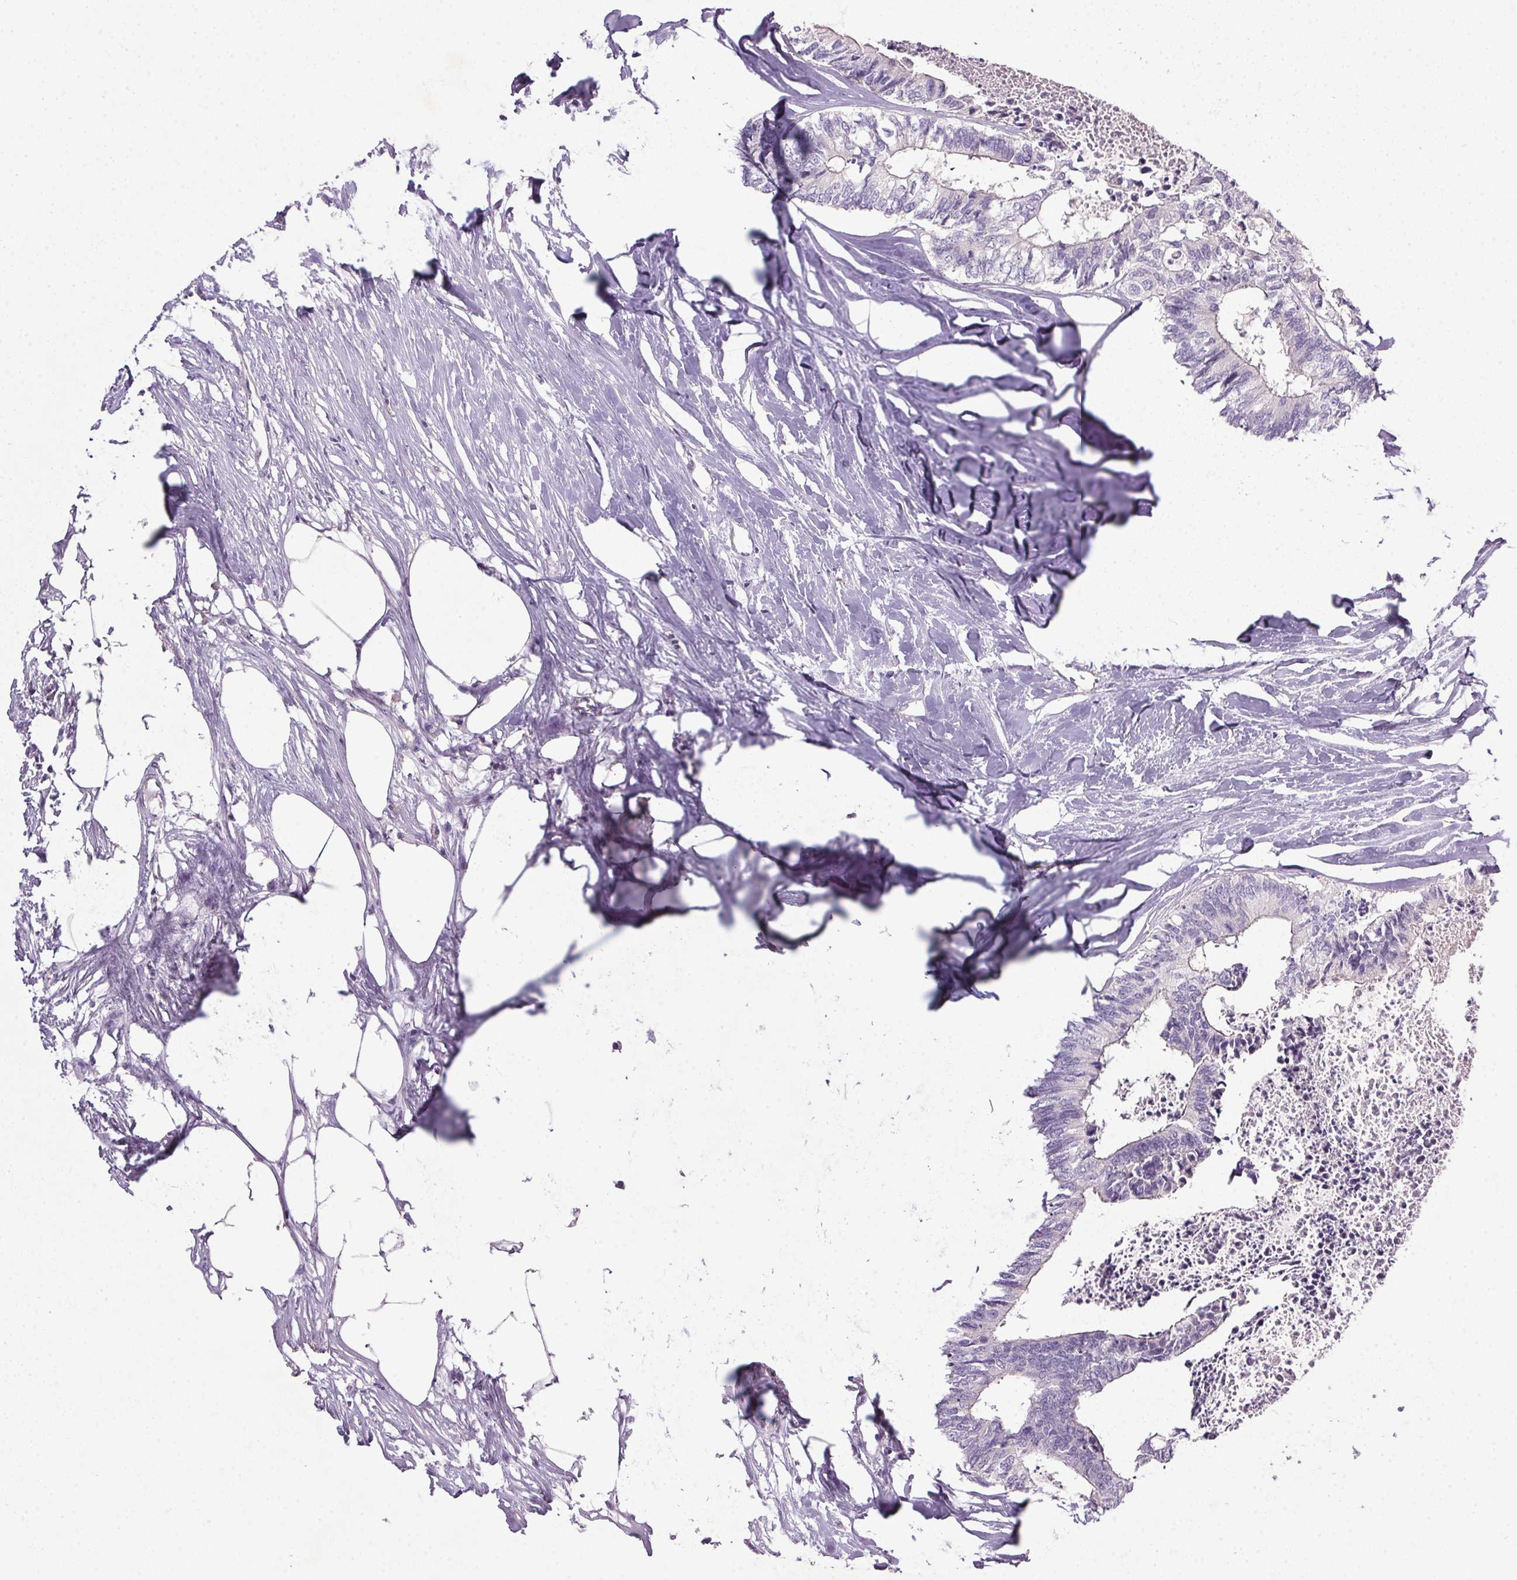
{"staining": {"intensity": "negative", "quantity": "none", "location": "none"}, "tissue": "colorectal cancer", "cell_type": "Tumor cells", "image_type": "cancer", "snomed": [{"axis": "morphology", "description": "Adenocarcinoma, NOS"}, {"axis": "topography", "description": "Colon"}, {"axis": "topography", "description": "Rectum"}], "caption": "A histopathology image of adenocarcinoma (colorectal) stained for a protein shows no brown staining in tumor cells. Nuclei are stained in blue.", "gene": "APOC4", "patient": {"sex": "male", "age": 57}}